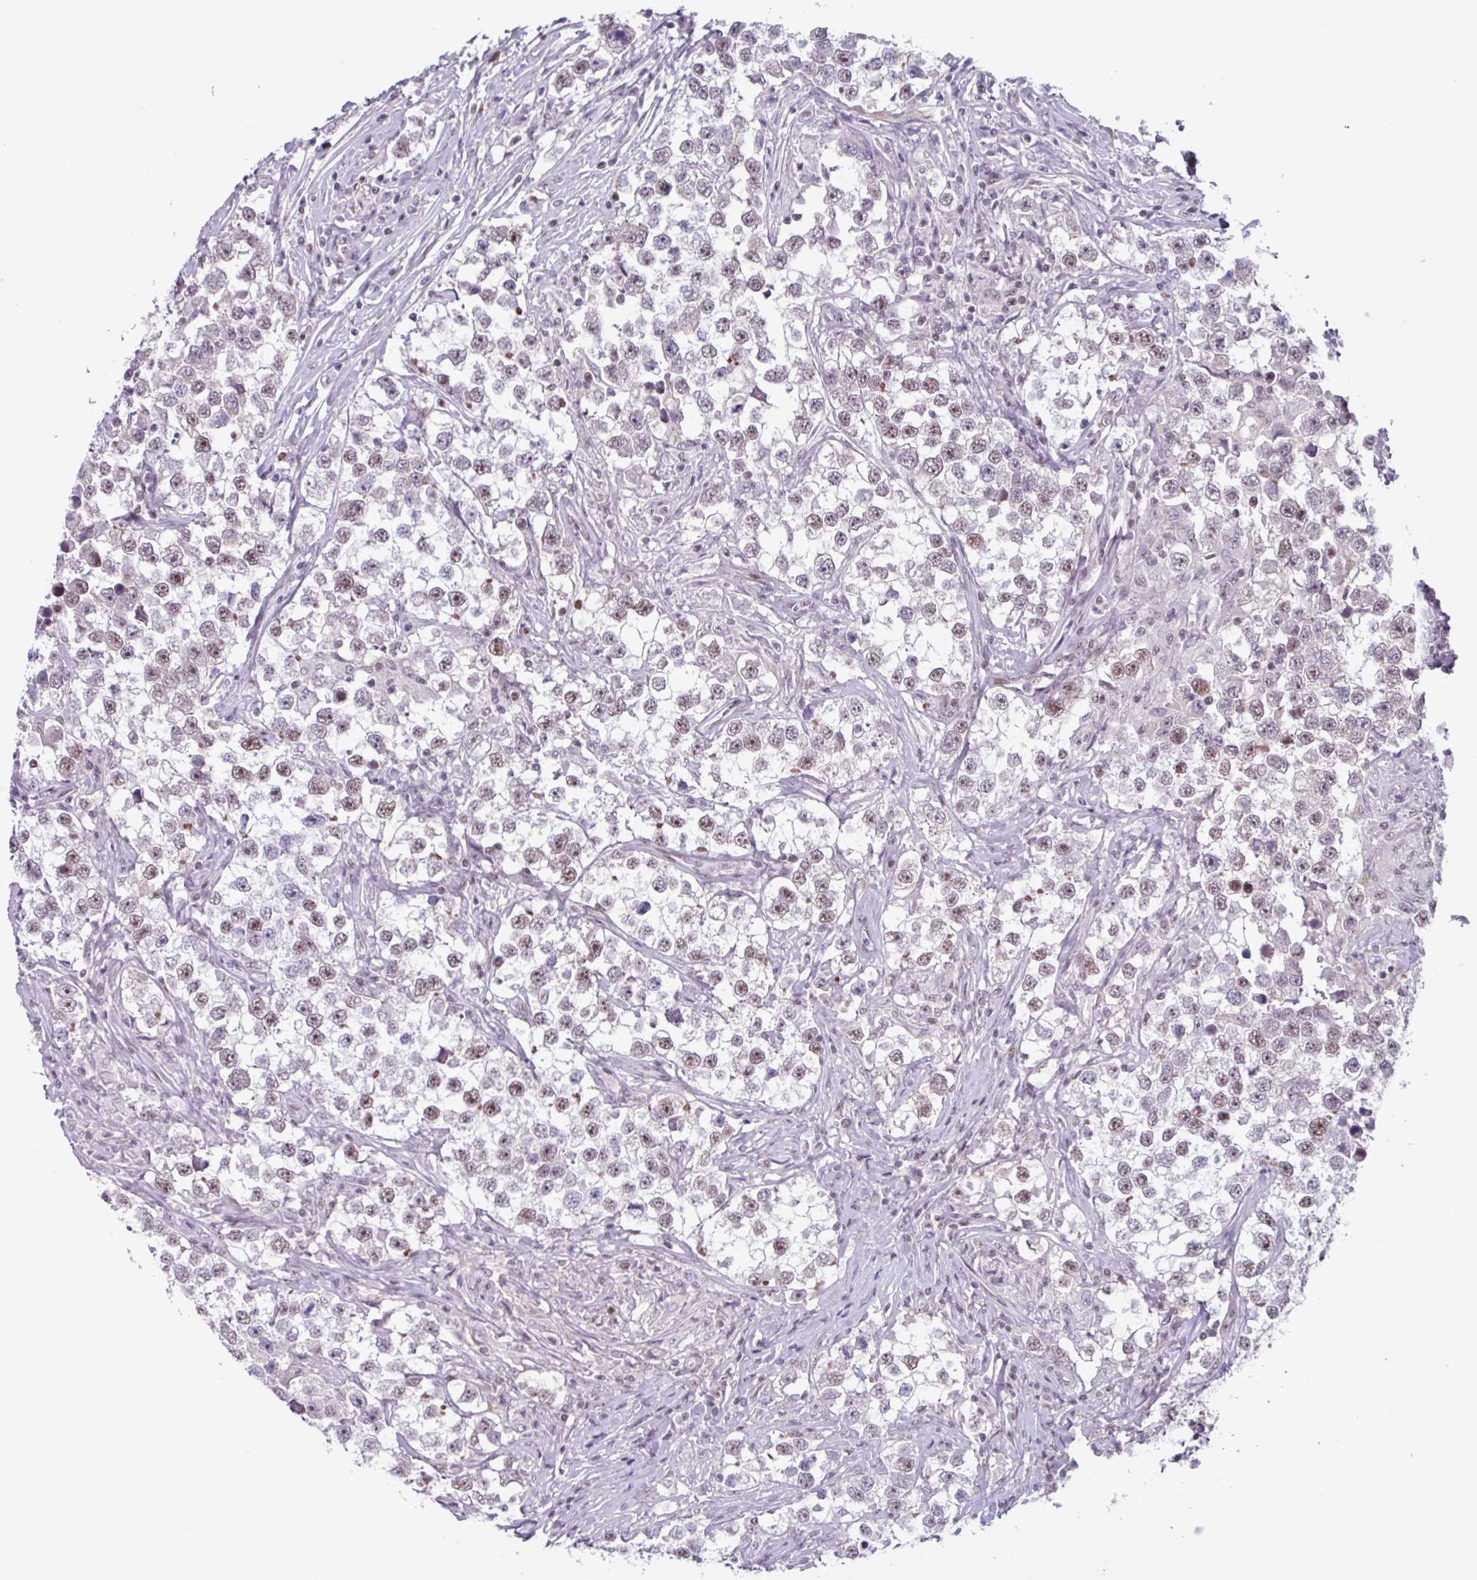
{"staining": {"intensity": "weak", "quantity": "25%-75%", "location": "nuclear"}, "tissue": "testis cancer", "cell_type": "Tumor cells", "image_type": "cancer", "snomed": [{"axis": "morphology", "description": "Seminoma, NOS"}, {"axis": "topography", "description": "Testis"}], "caption": "An image of human testis cancer stained for a protein exhibits weak nuclear brown staining in tumor cells. The staining was performed using DAB (3,3'-diaminobenzidine), with brown indicating positive protein expression. Nuclei are stained blue with hematoxylin.", "gene": "ZNF575", "patient": {"sex": "male", "age": 46}}